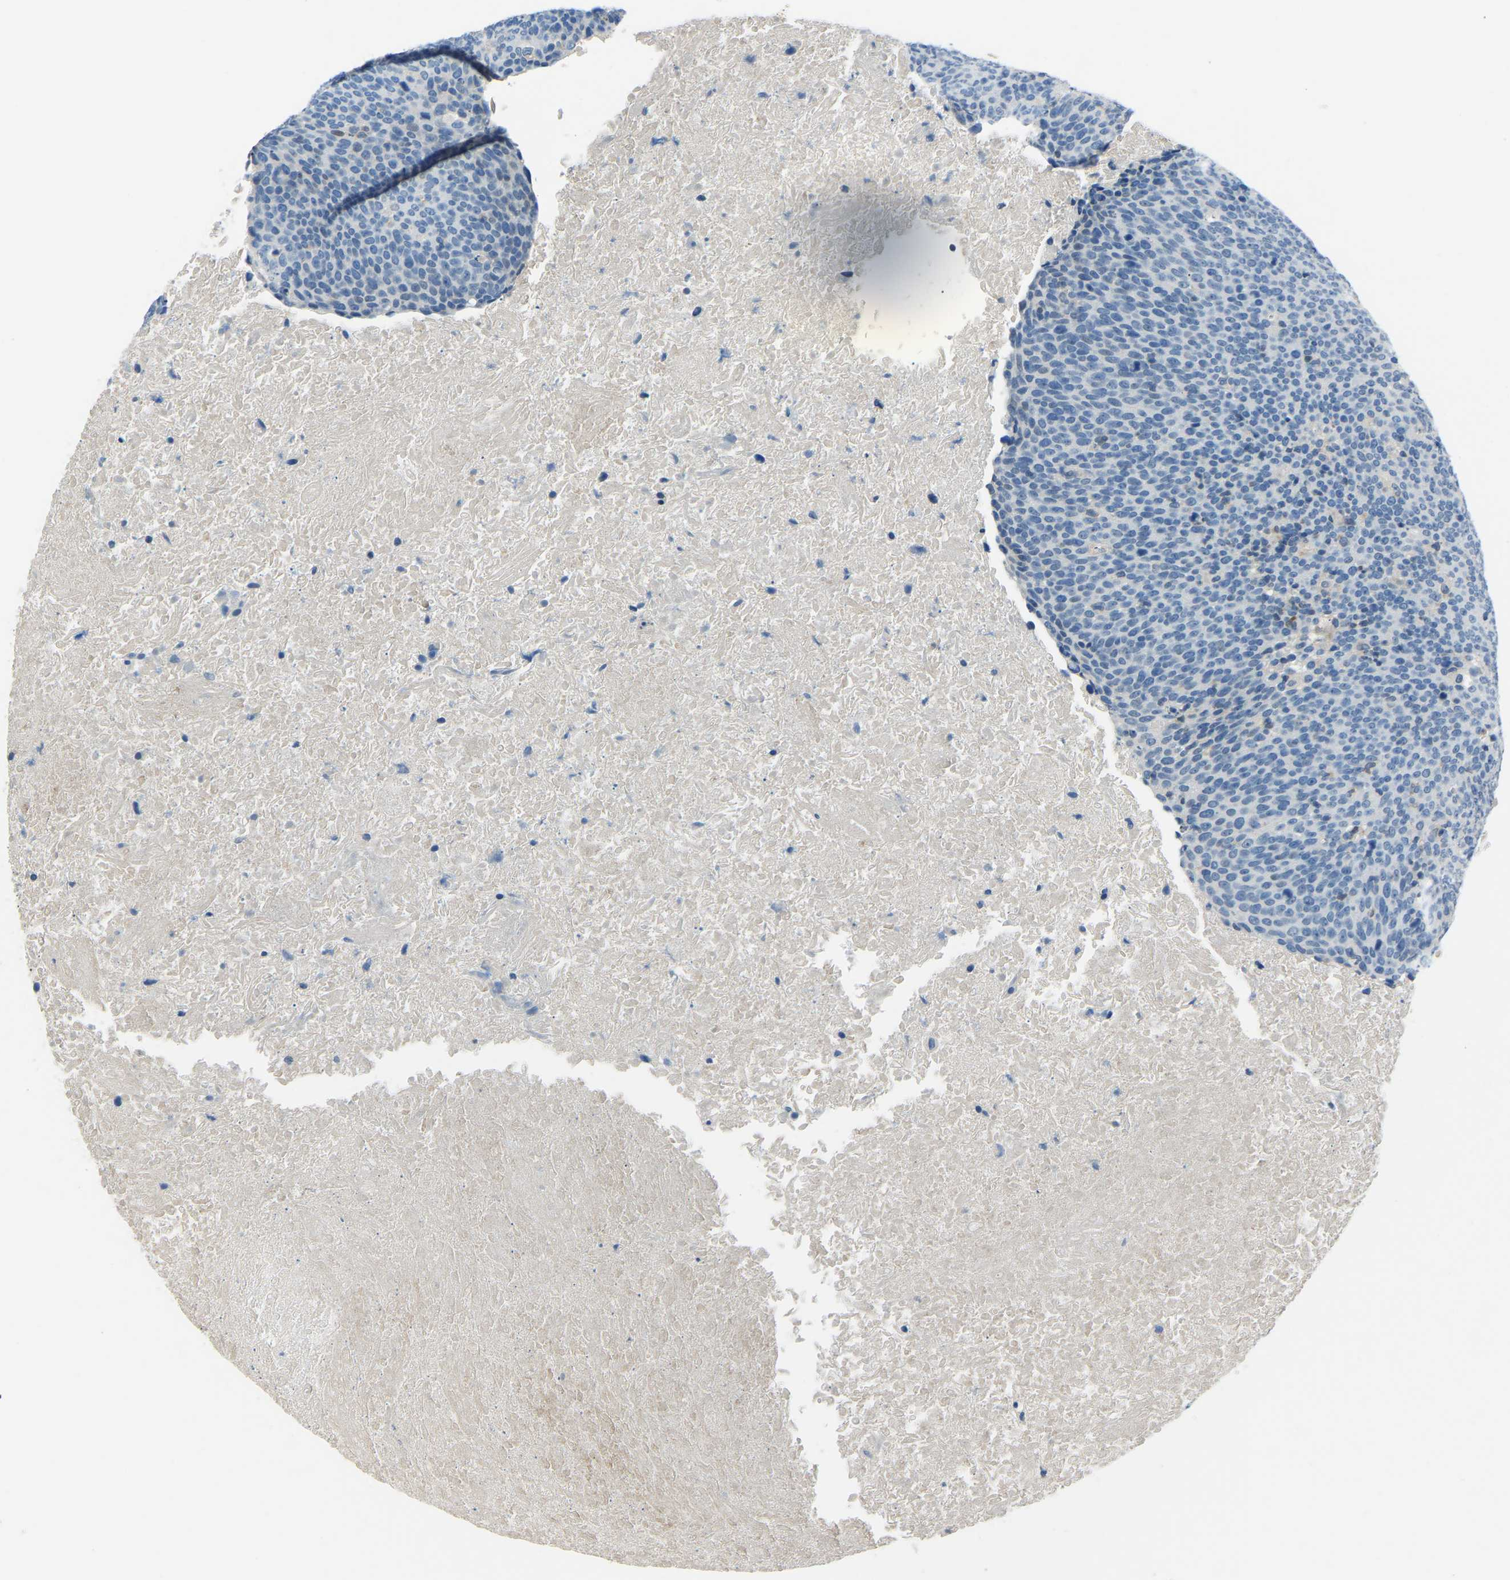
{"staining": {"intensity": "negative", "quantity": "none", "location": "none"}, "tissue": "head and neck cancer", "cell_type": "Tumor cells", "image_type": "cancer", "snomed": [{"axis": "morphology", "description": "Squamous cell carcinoma, NOS"}, {"axis": "morphology", "description": "Squamous cell carcinoma, metastatic, NOS"}, {"axis": "topography", "description": "Lymph node"}, {"axis": "topography", "description": "Head-Neck"}], "caption": "DAB (3,3'-diaminobenzidine) immunohistochemical staining of squamous cell carcinoma (head and neck) displays no significant expression in tumor cells. The staining was performed using DAB to visualize the protein expression in brown, while the nuclei were stained in blue with hematoxylin (Magnification: 20x).", "gene": "XIRP1", "patient": {"sex": "male", "age": 62}}